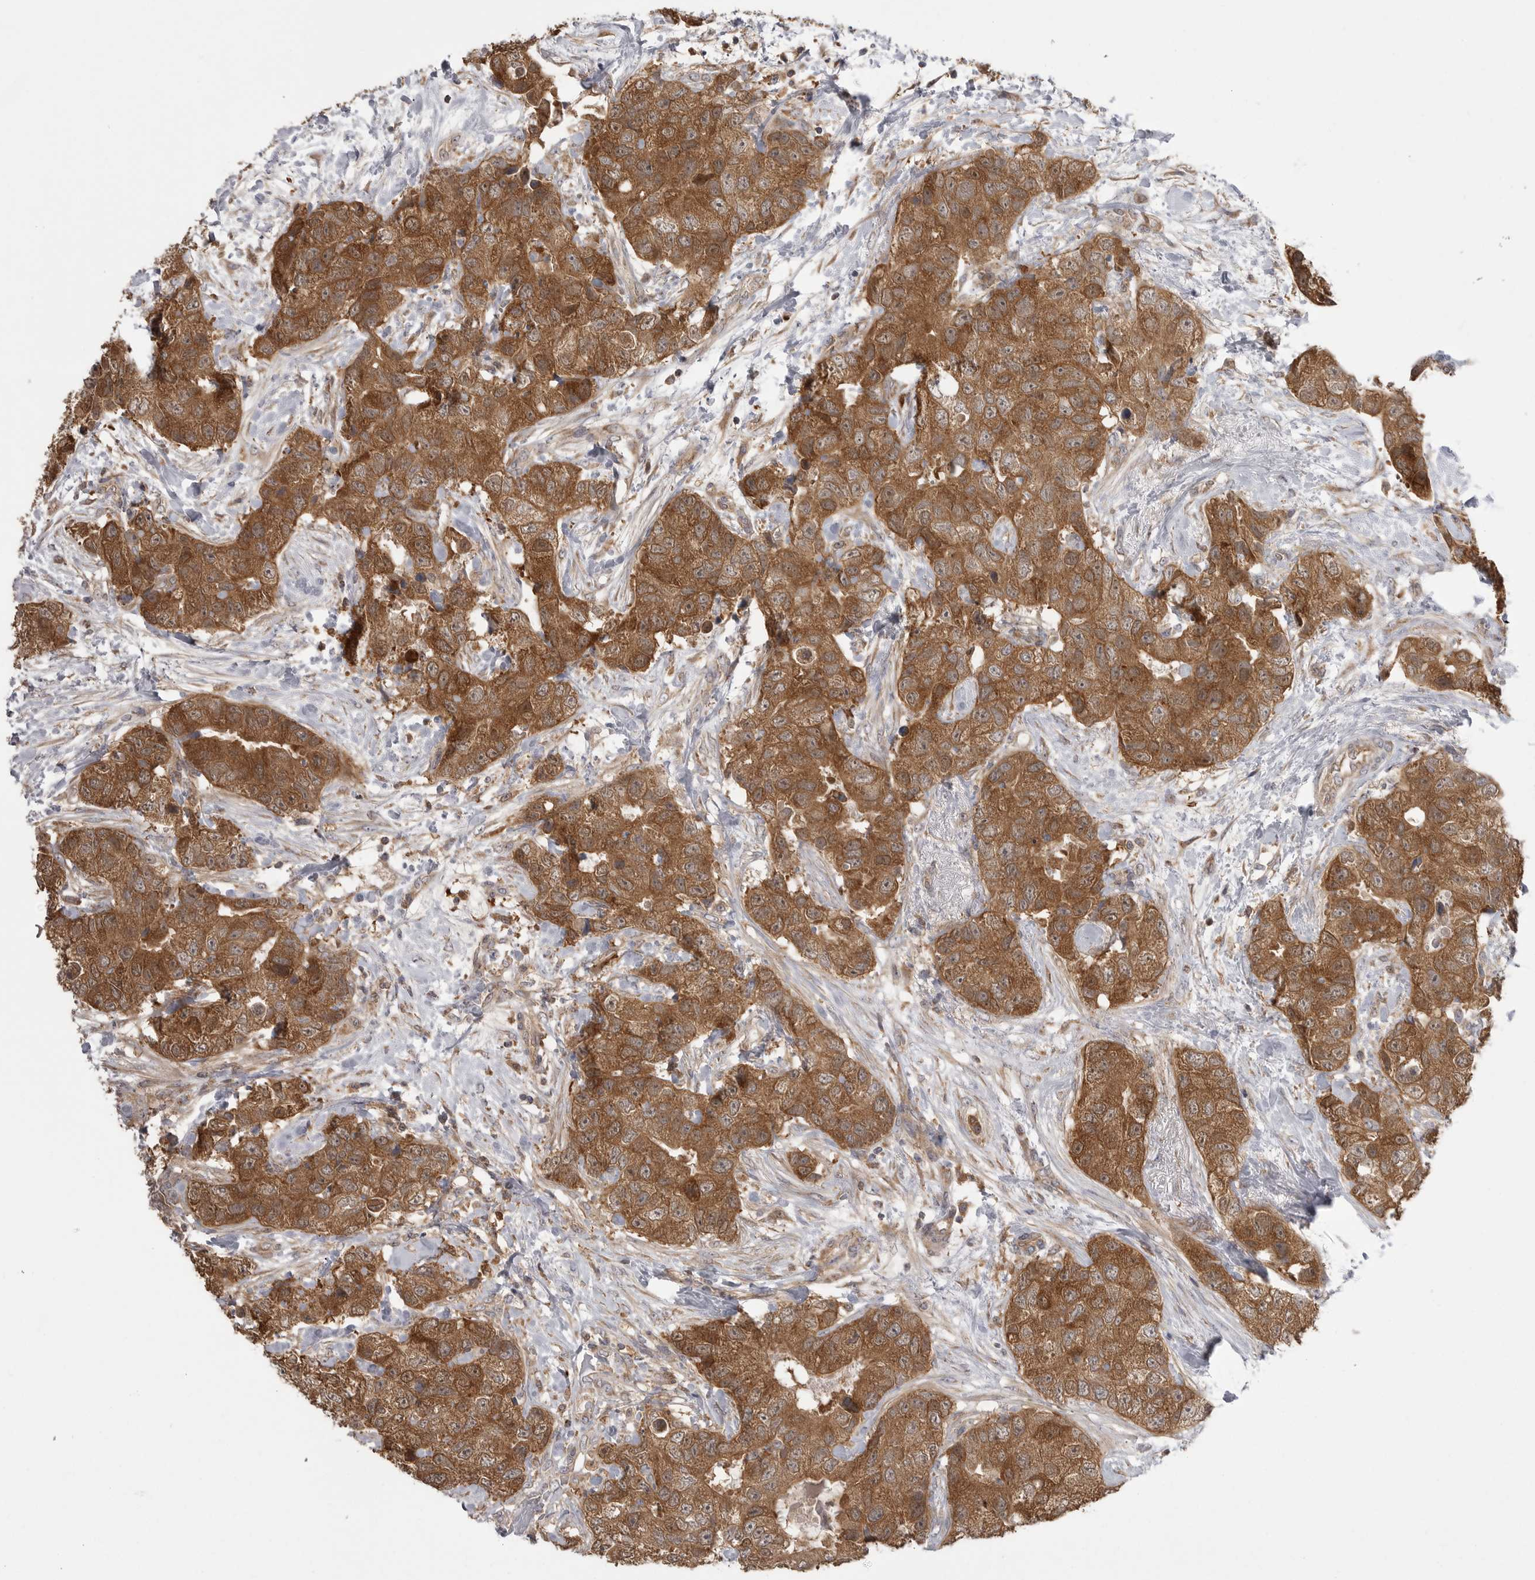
{"staining": {"intensity": "strong", "quantity": ">75%", "location": "cytoplasmic/membranous"}, "tissue": "breast cancer", "cell_type": "Tumor cells", "image_type": "cancer", "snomed": [{"axis": "morphology", "description": "Duct carcinoma"}, {"axis": "topography", "description": "Breast"}], "caption": "A brown stain shows strong cytoplasmic/membranous expression of a protein in breast invasive ductal carcinoma tumor cells. (IHC, brightfield microscopy, high magnification).", "gene": "KYAT3", "patient": {"sex": "female", "age": 62}}